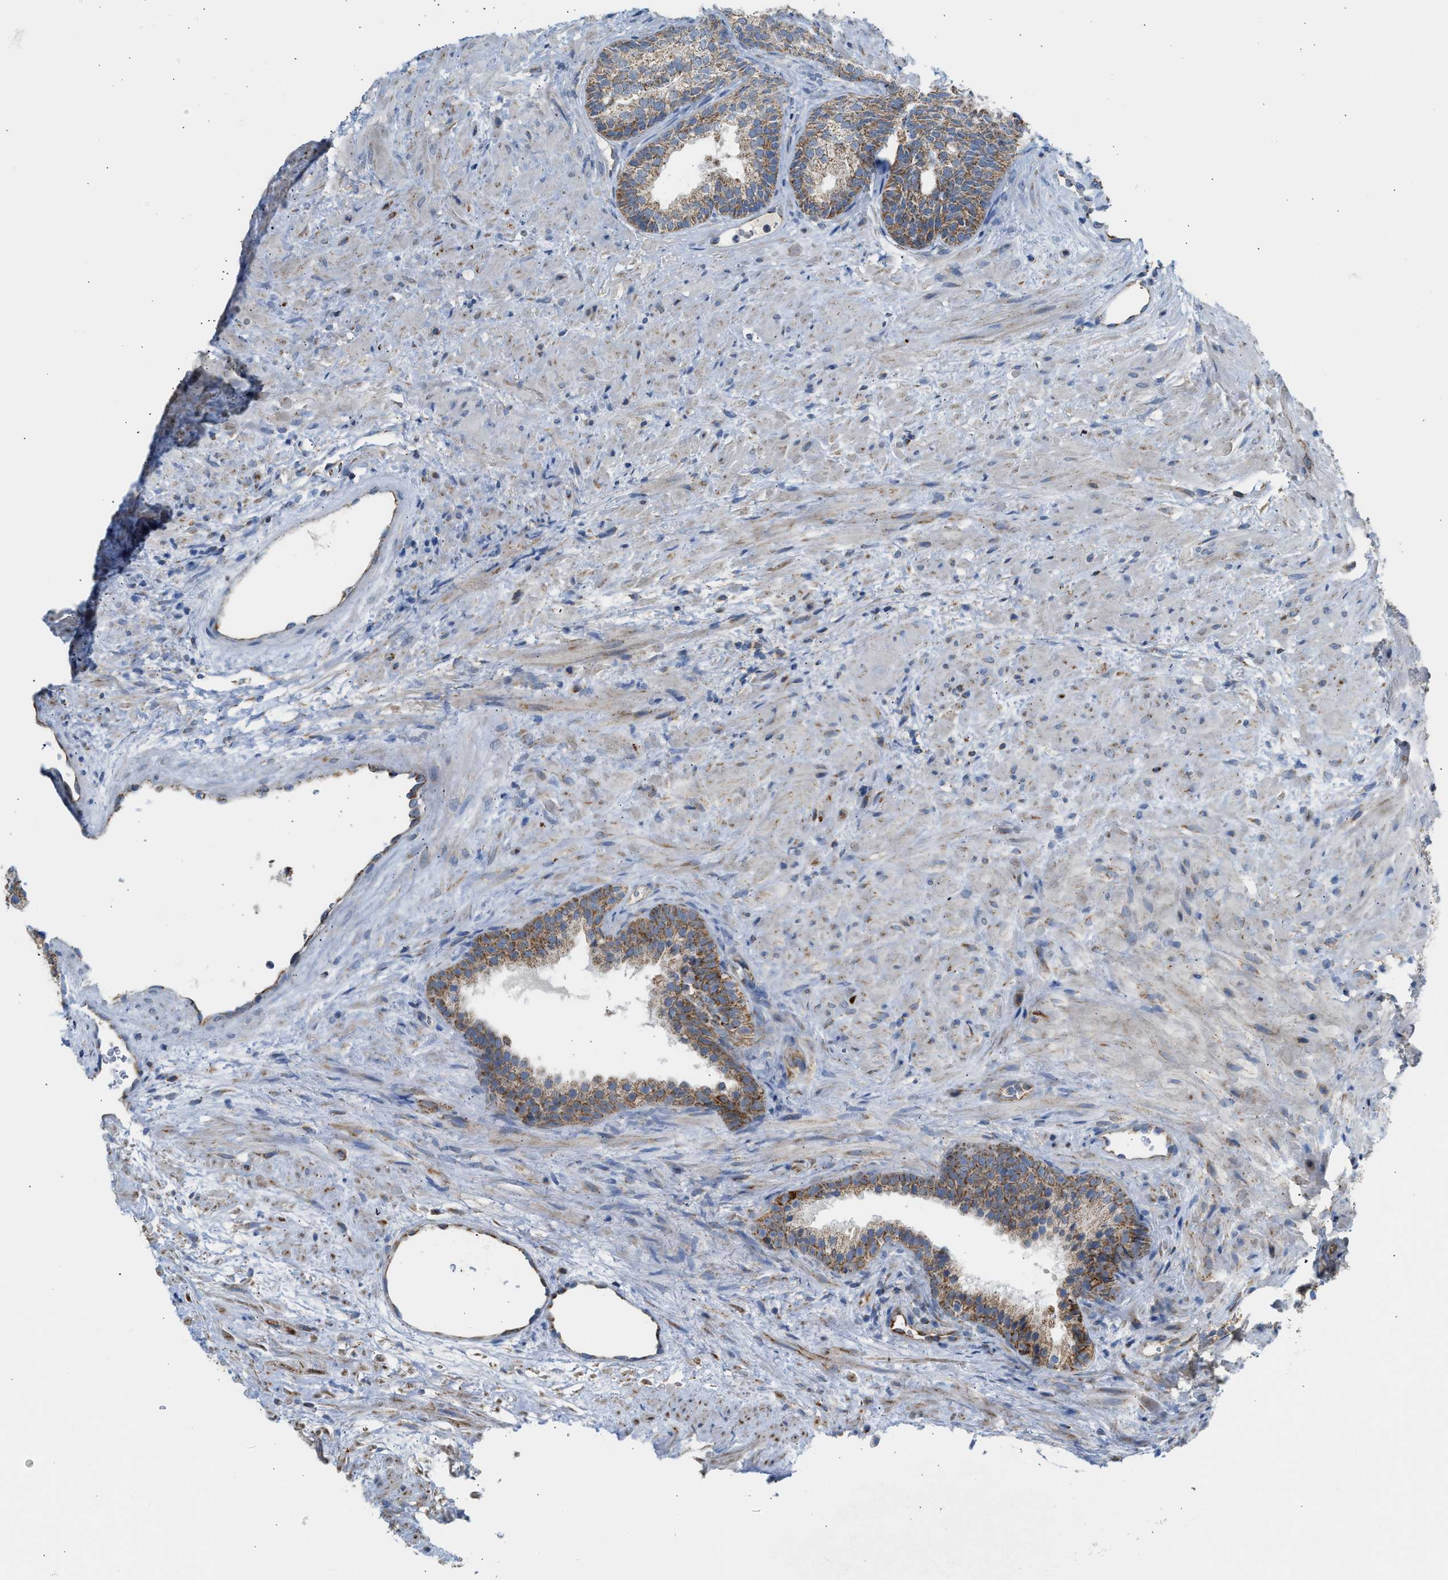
{"staining": {"intensity": "moderate", "quantity": ">75%", "location": "cytoplasmic/membranous"}, "tissue": "prostate", "cell_type": "Glandular cells", "image_type": "normal", "snomed": [{"axis": "morphology", "description": "Normal tissue, NOS"}, {"axis": "topography", "description": "Prostate"}], "caption": "Moderate cytoplasmic/membranous protein expression is identified in about >75% of glandular cells in prostate.", "gene": "GOT2", "patient": {"sex": "male", "age": 76}}